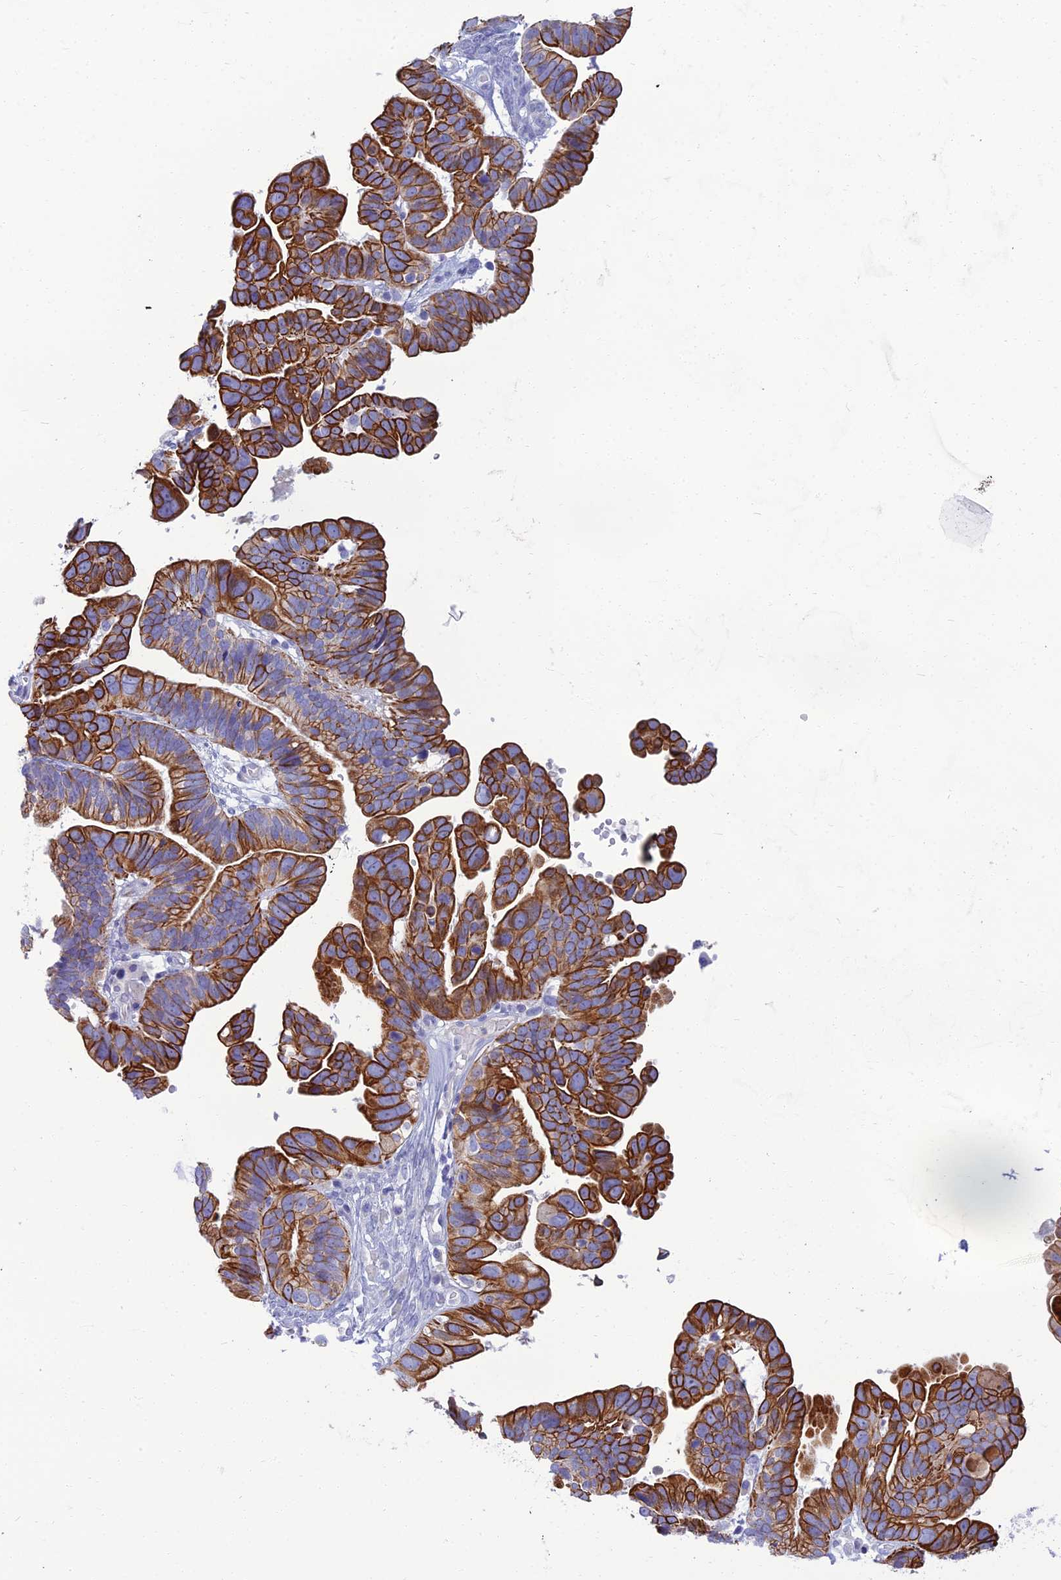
{"staining": {"intensity": "strong", "quantity": ">75%", "location": "cytoplasmic/membranous"}, "tissue": "ovarian cancer", "cell_type": "Tumor cells", "image_type": "cancer", "snomed": [{"axis": "morphology", "description": "Cystadenocarcinoma, serous, NOS"}, {"axis": "topography", "description": "Ovary"}], "caption": "Protein expression analysis of ovarian serous cystadenocarcinoma exhibits strong cytoplasmic/membranous staining in about >75% of tumor cells.", "gene": "SPTLC3", "patient": {"sex": "female", "age": 56}}